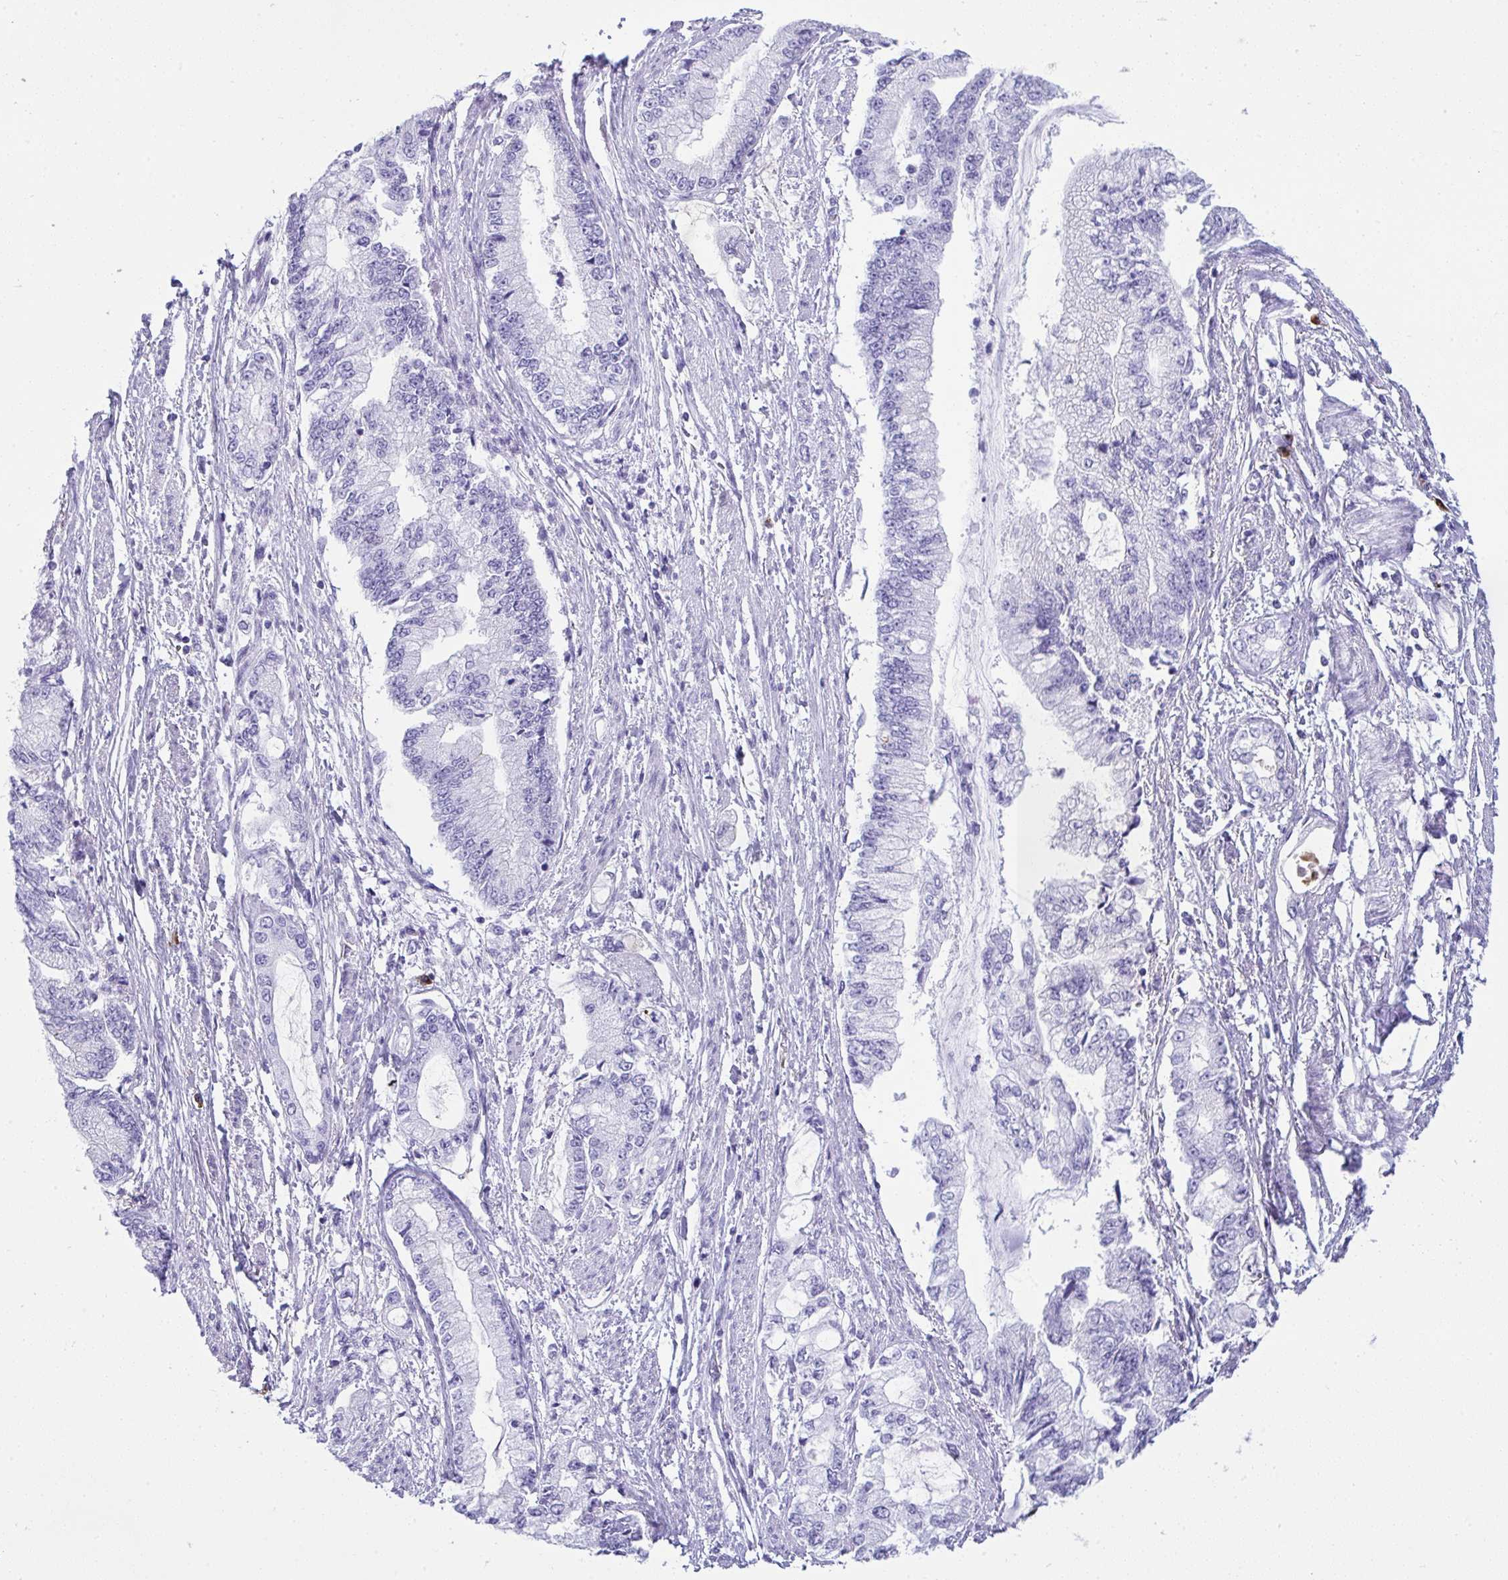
{"staining": {"intensity": "negative", "quantity": "none", "location": "none"}, "tissue": "stomach cancer", "cell_type": "Tumor cells", "image_type": "cancer", "snomed": [{"axis": "morphology", "description": "Adenocarcinoma, NOS"}, {"axis": "topography", "description": "Stomach, upper"}], "caption": "Stomach cancer (adenocarcinoma) was stained to show a protein in brown. There is no significant staining in tumor cells. Nuclei are stained in blue.", "gene": "JCHAIN", "patient": {"sex": "female", "age": 74}}